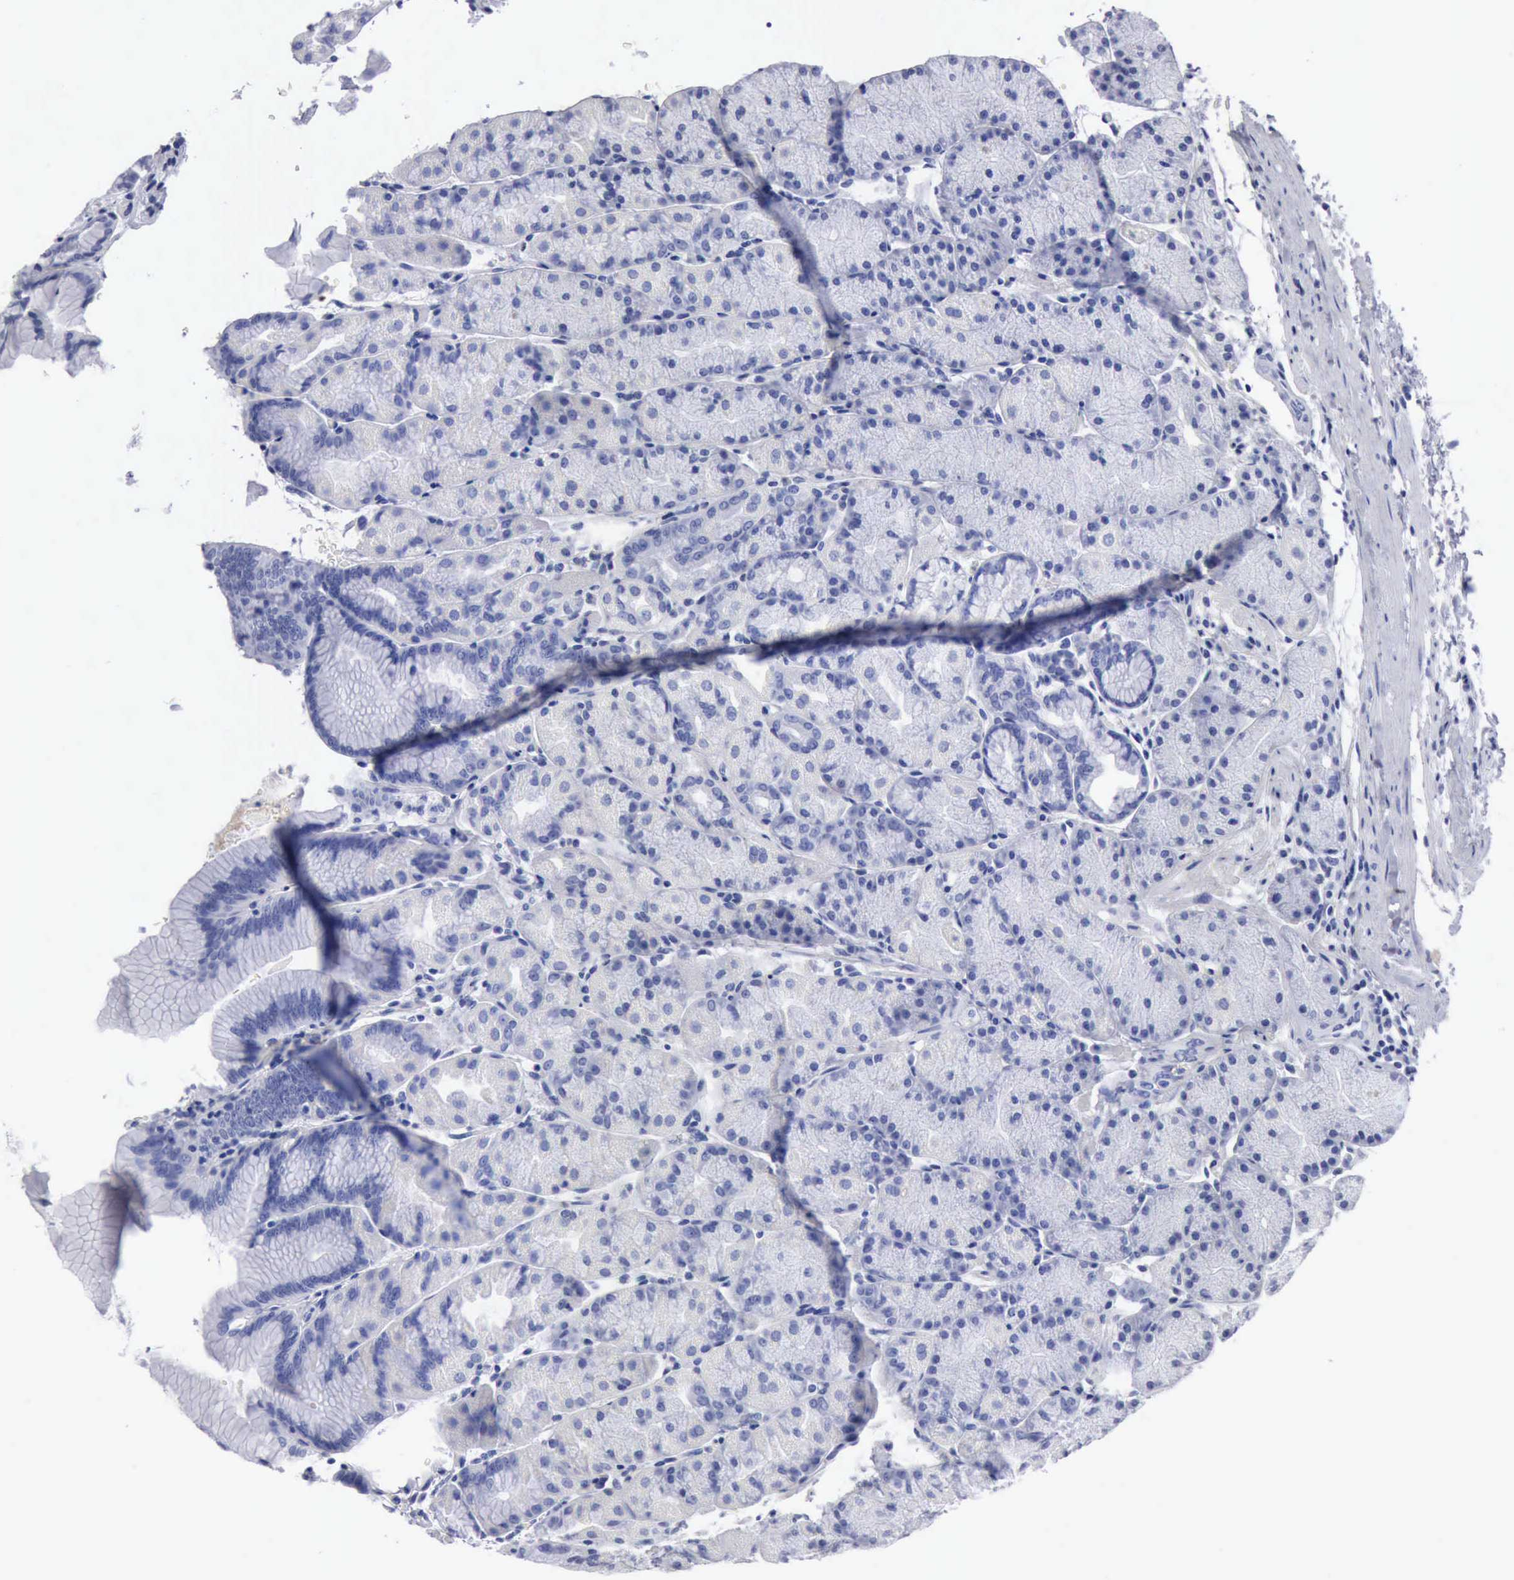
{"staining": {"intensity": "negative", "quantity": "none", "location": "none"}, "tissue": "stomach", "cell_type": "Glandular cells", "image_type": "normal", "snomed": [{"axis": "morphology", "description": "Normal tissue, NOS"}, {"axis": "topography", "description": "Stomach, upper"}], "caption": "Human stomach stained for a protein using immunohistochemistry (IHC) demonstrates no positivity in glandular cells.", "gene": "CYP19A1", "patient": {"sex": "male", "age": 57}}